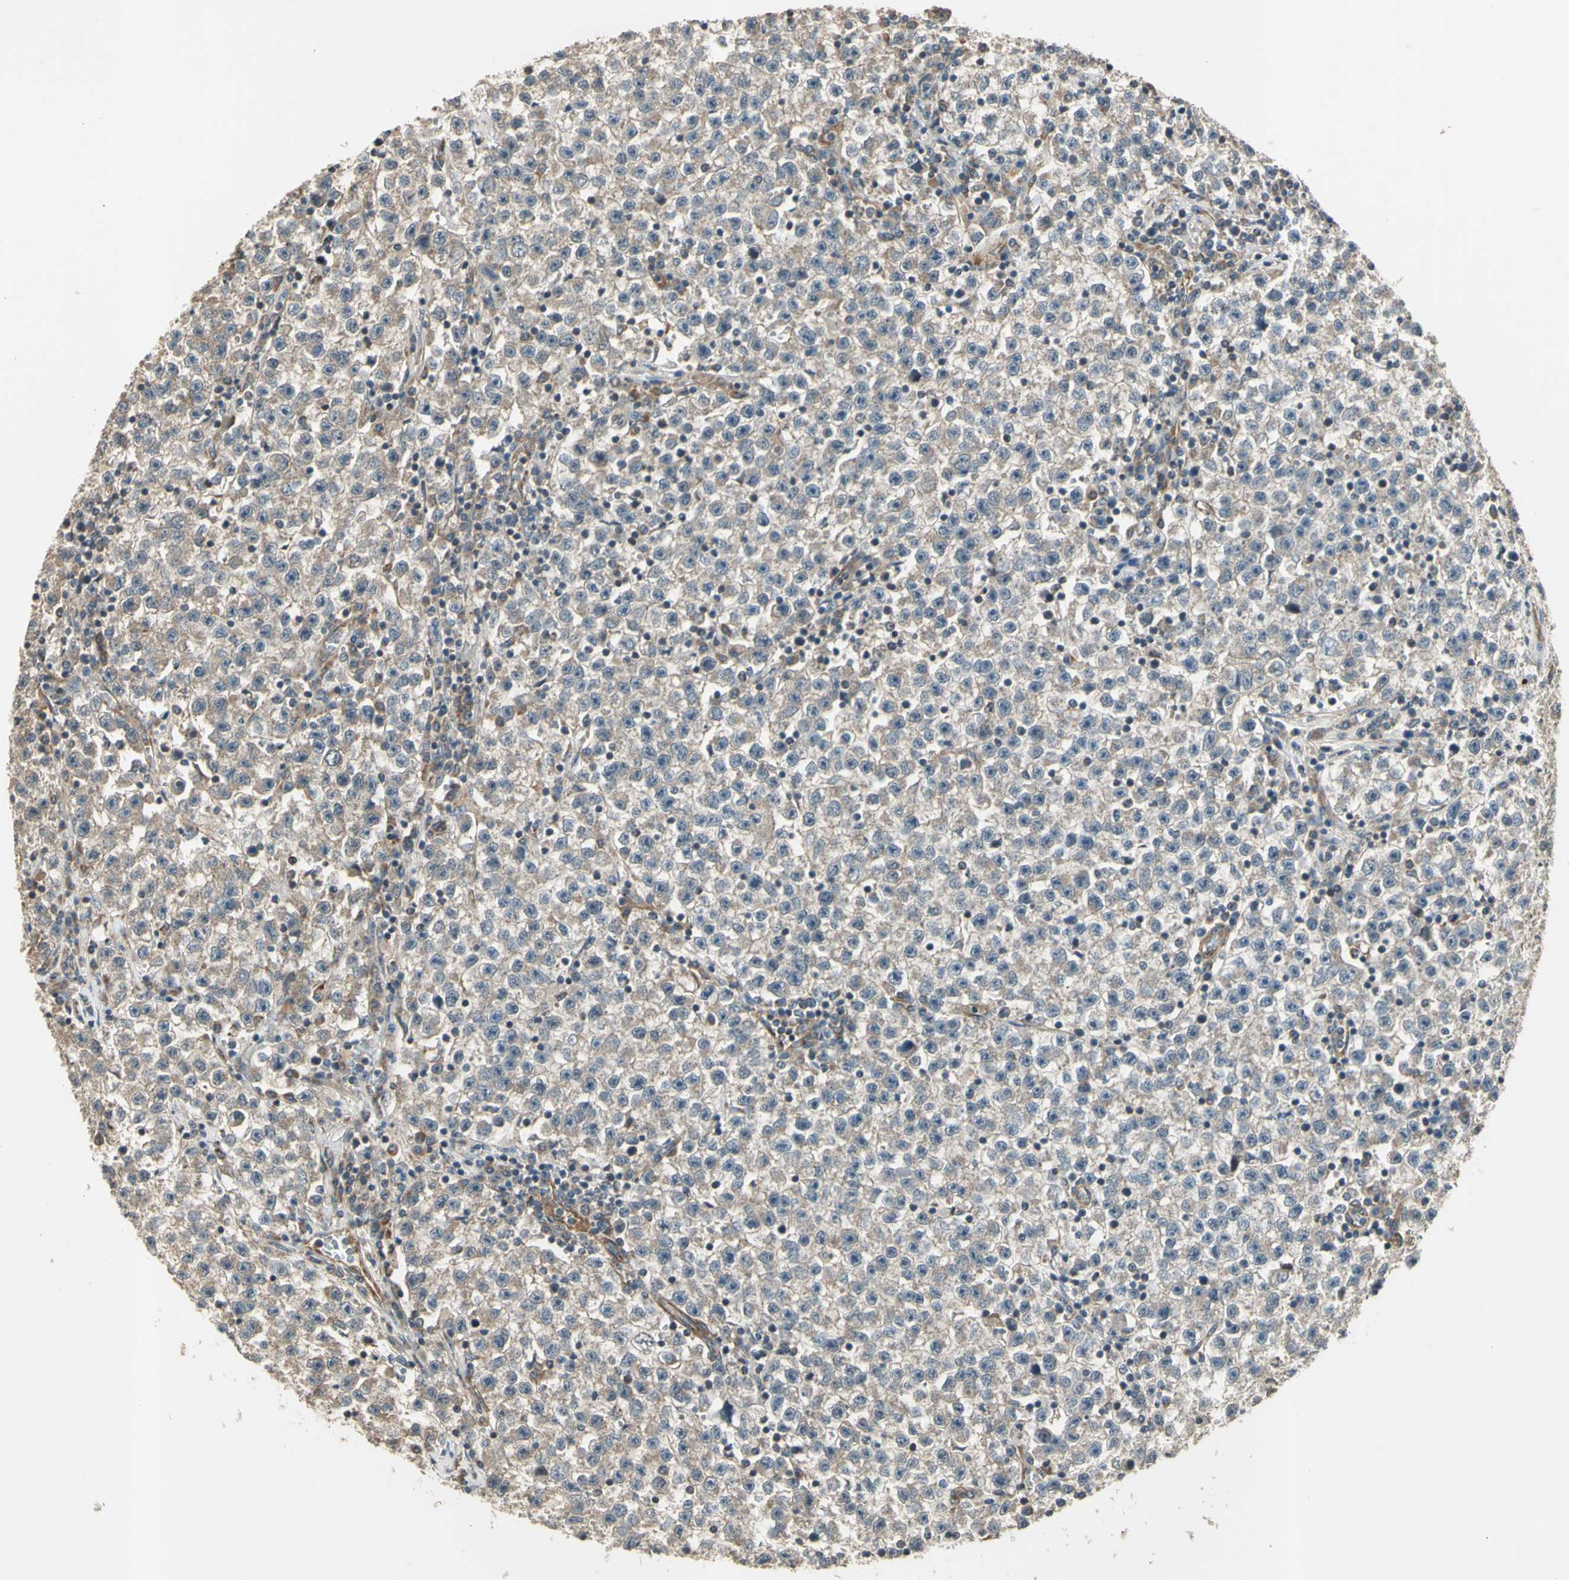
{"staining": {"intensity": "weak", "quantity": "25%-75%", "location": "cytoplasmic/membranous"}, "tissue": "testis cancer", "cell_type": "Tumor cells", "image_type": "cancer", "snomed": [{"axis": "morphology", "description": "Seminoma, NOS"}, {"axis": "topography", "description": "Testis"}], "caption": "An immunohistochemistry (IHC) photomicrograph of tumor tissue is shown. Protein staining in brown shows weak cytoplasmic/membranous positivity in testis cancer (seminoma) within tumor cells. (Brightfield microscopy of DAB IHC at high magnification).", "gene": "EFNB2", "patient": {"sex": "male", "age": 22}}